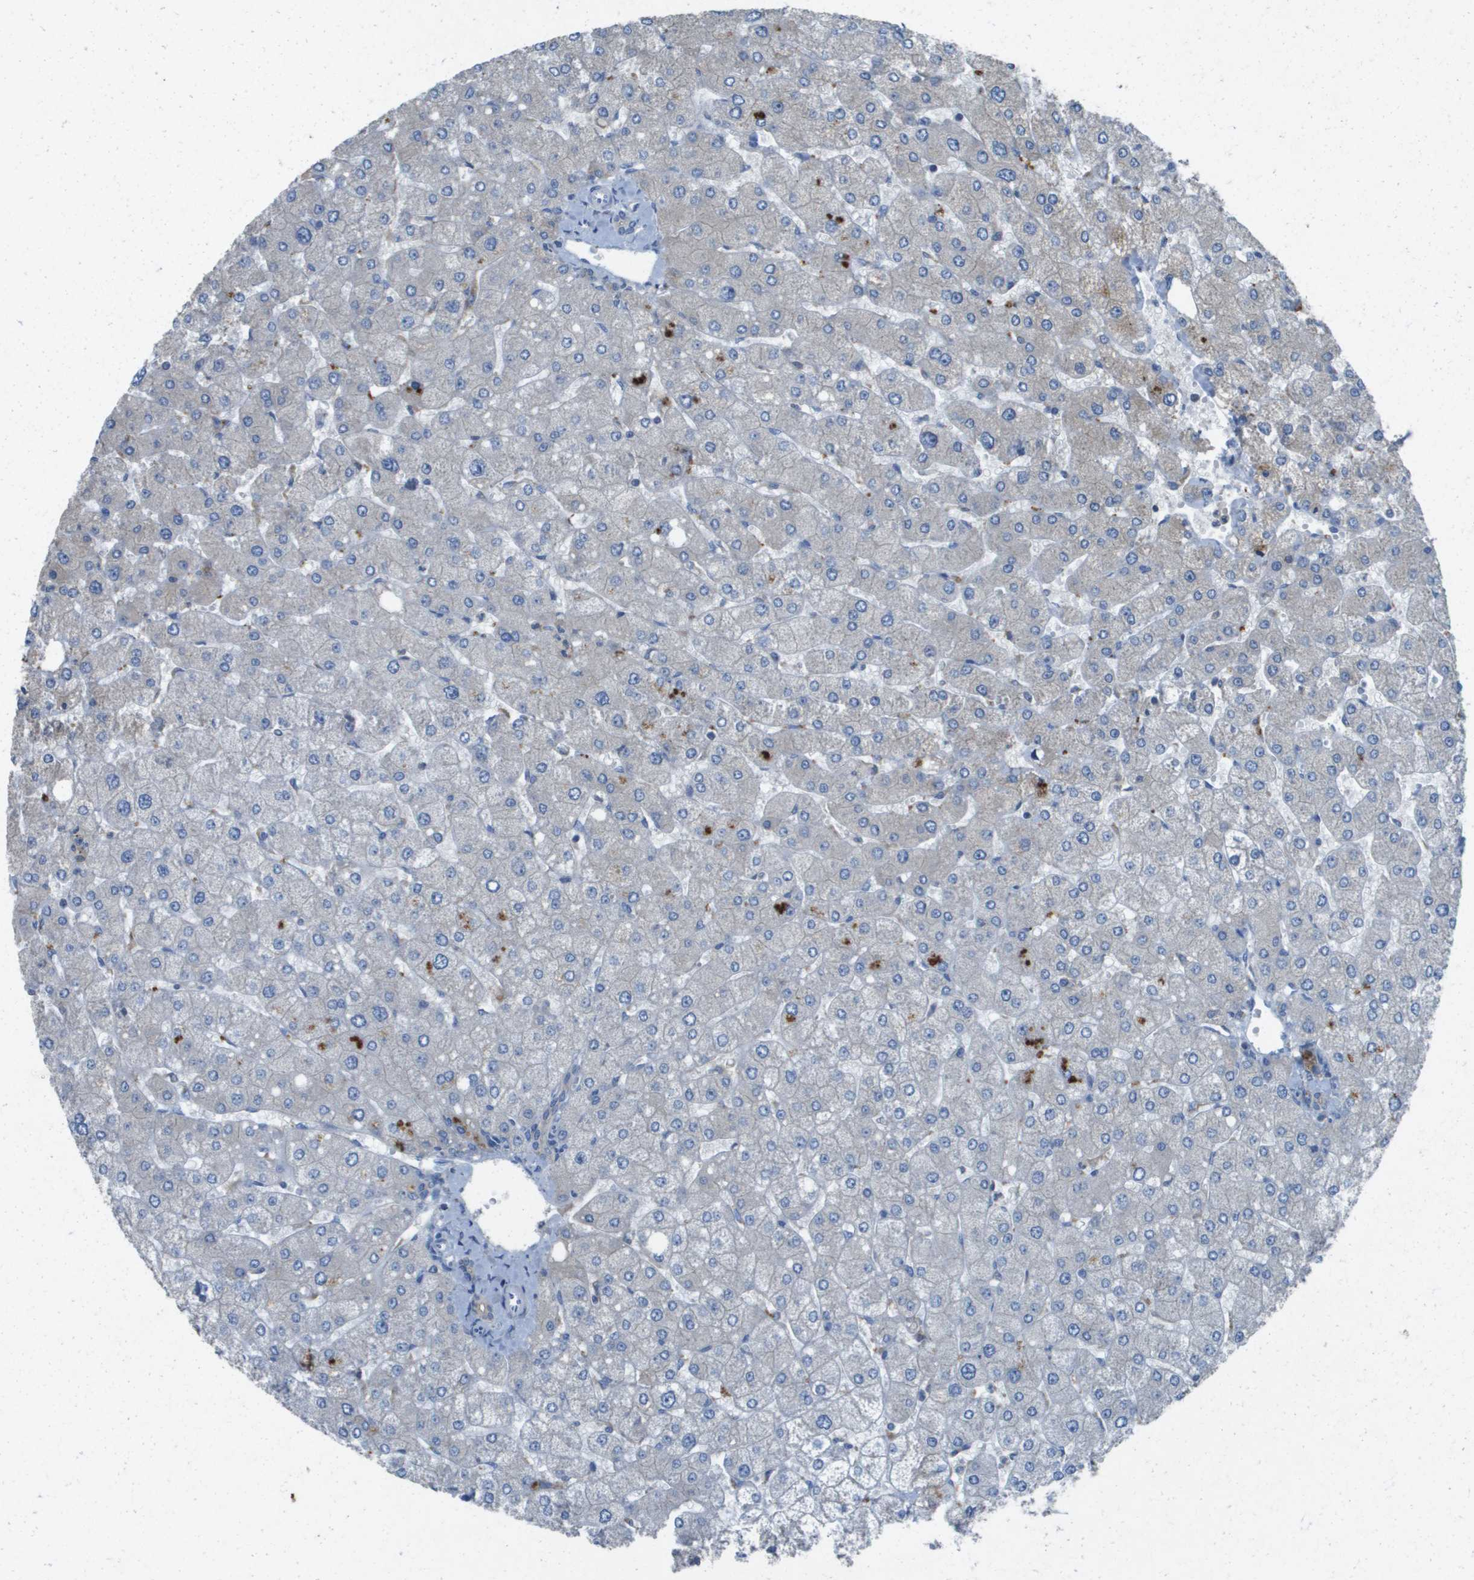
{"staining": {"intensity": "negative", "quantity": "none", "location": "none"}, "tissue": "liver", "cell_type": "Cholangiocytes", "image_type": "normal", "snomed": [{"axis": "morphology", "description": "Normal tissue, NOS"}, {"axis": "topography", "description": "Liver"}], "caption": "Cholangiocytes show no significant positivity in benign liver. The staining is performed using DAB (3,3'-diaminobenzidine) brown chromogen with nuclei counter-stained in using hematoxylin.", "gene": "CLCA4", "patient": {"sex": "male", "age": 55}}